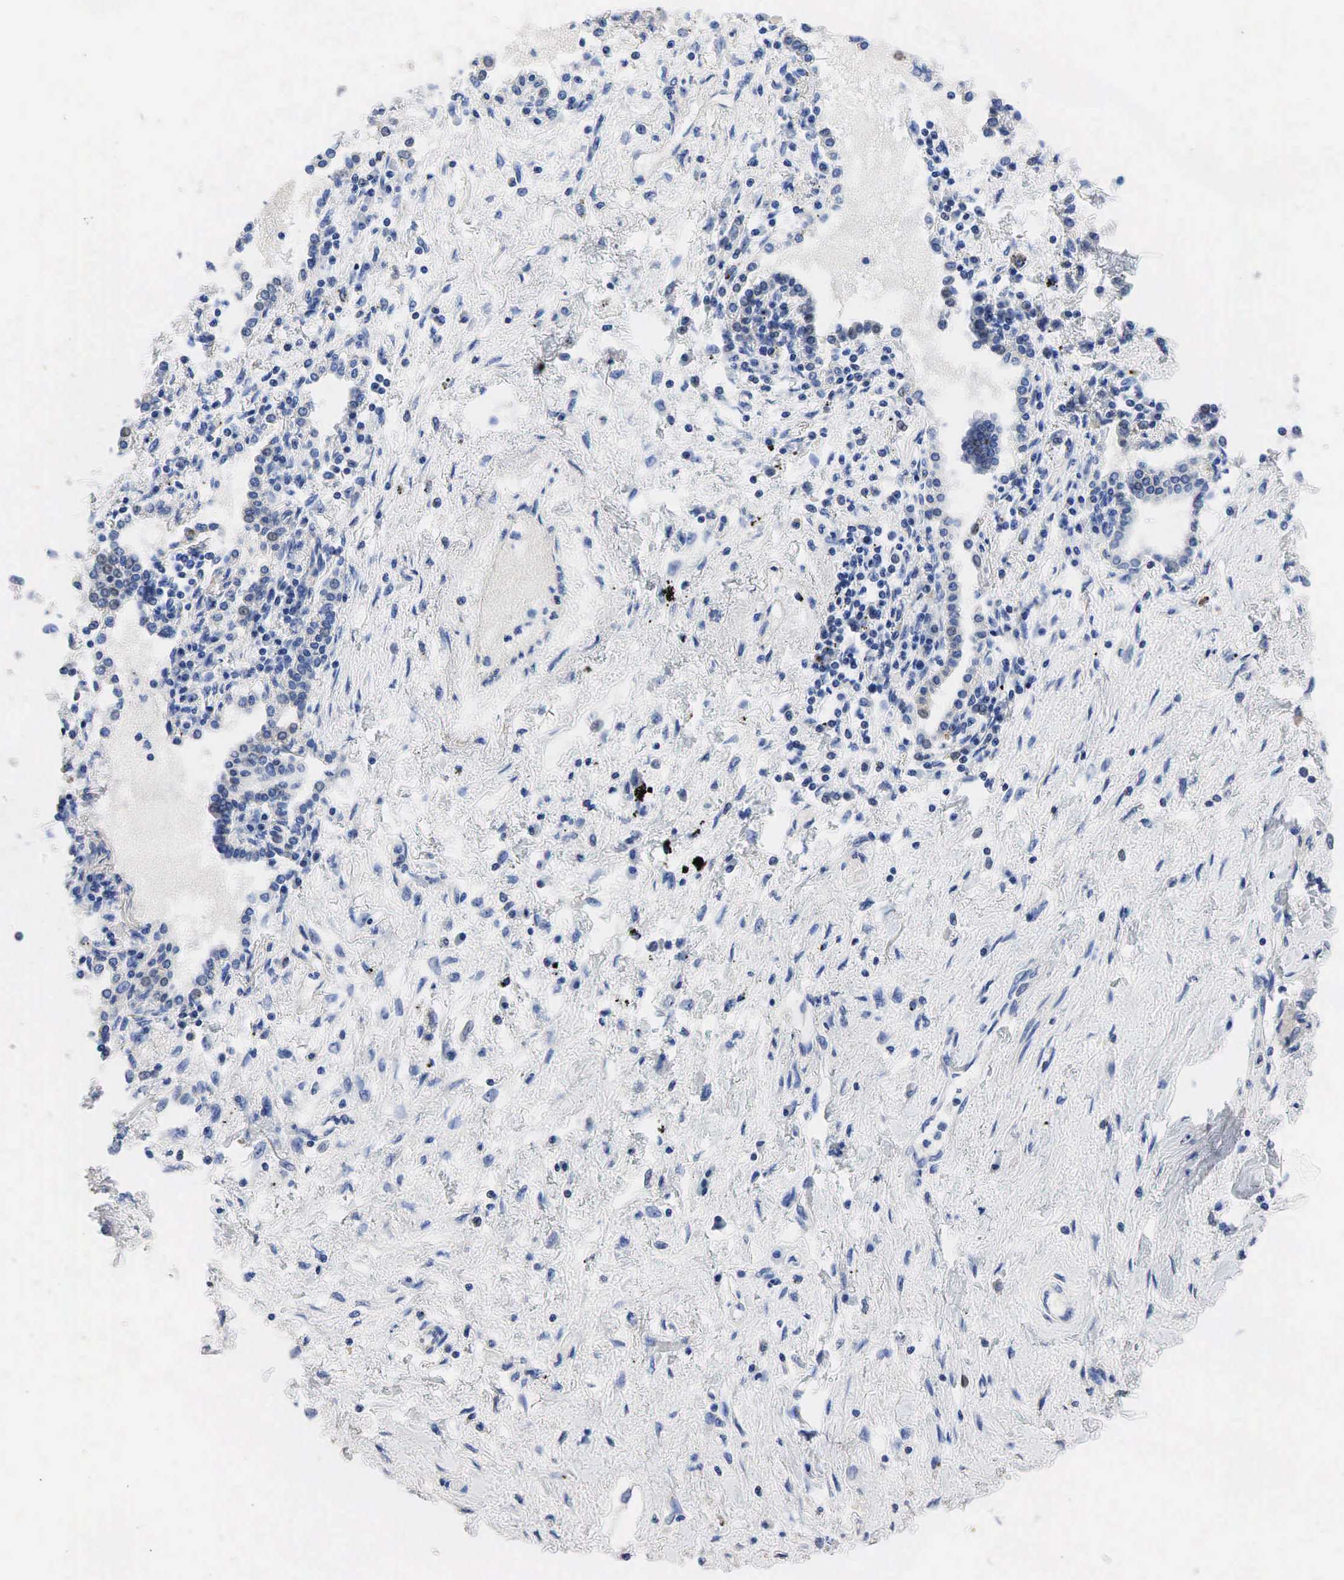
{"staining": {"intensity": "negative", "quantity": "none", "location": "none"}, "tissue": "lung cancer", "cell_type": "Tumor cells", "image_type": "cancer", "snomed": [{"axis": "morphology", "description": "Adenocarcinoma, NOS"}, {"axis": "topography", "description": "Lung"}], "caption": "DAB immunohistochemical staining of lung cancer displays no significant staining in tumor cells.", "gene": "SYP", "patient": {"sex": "male", "age": 60}}